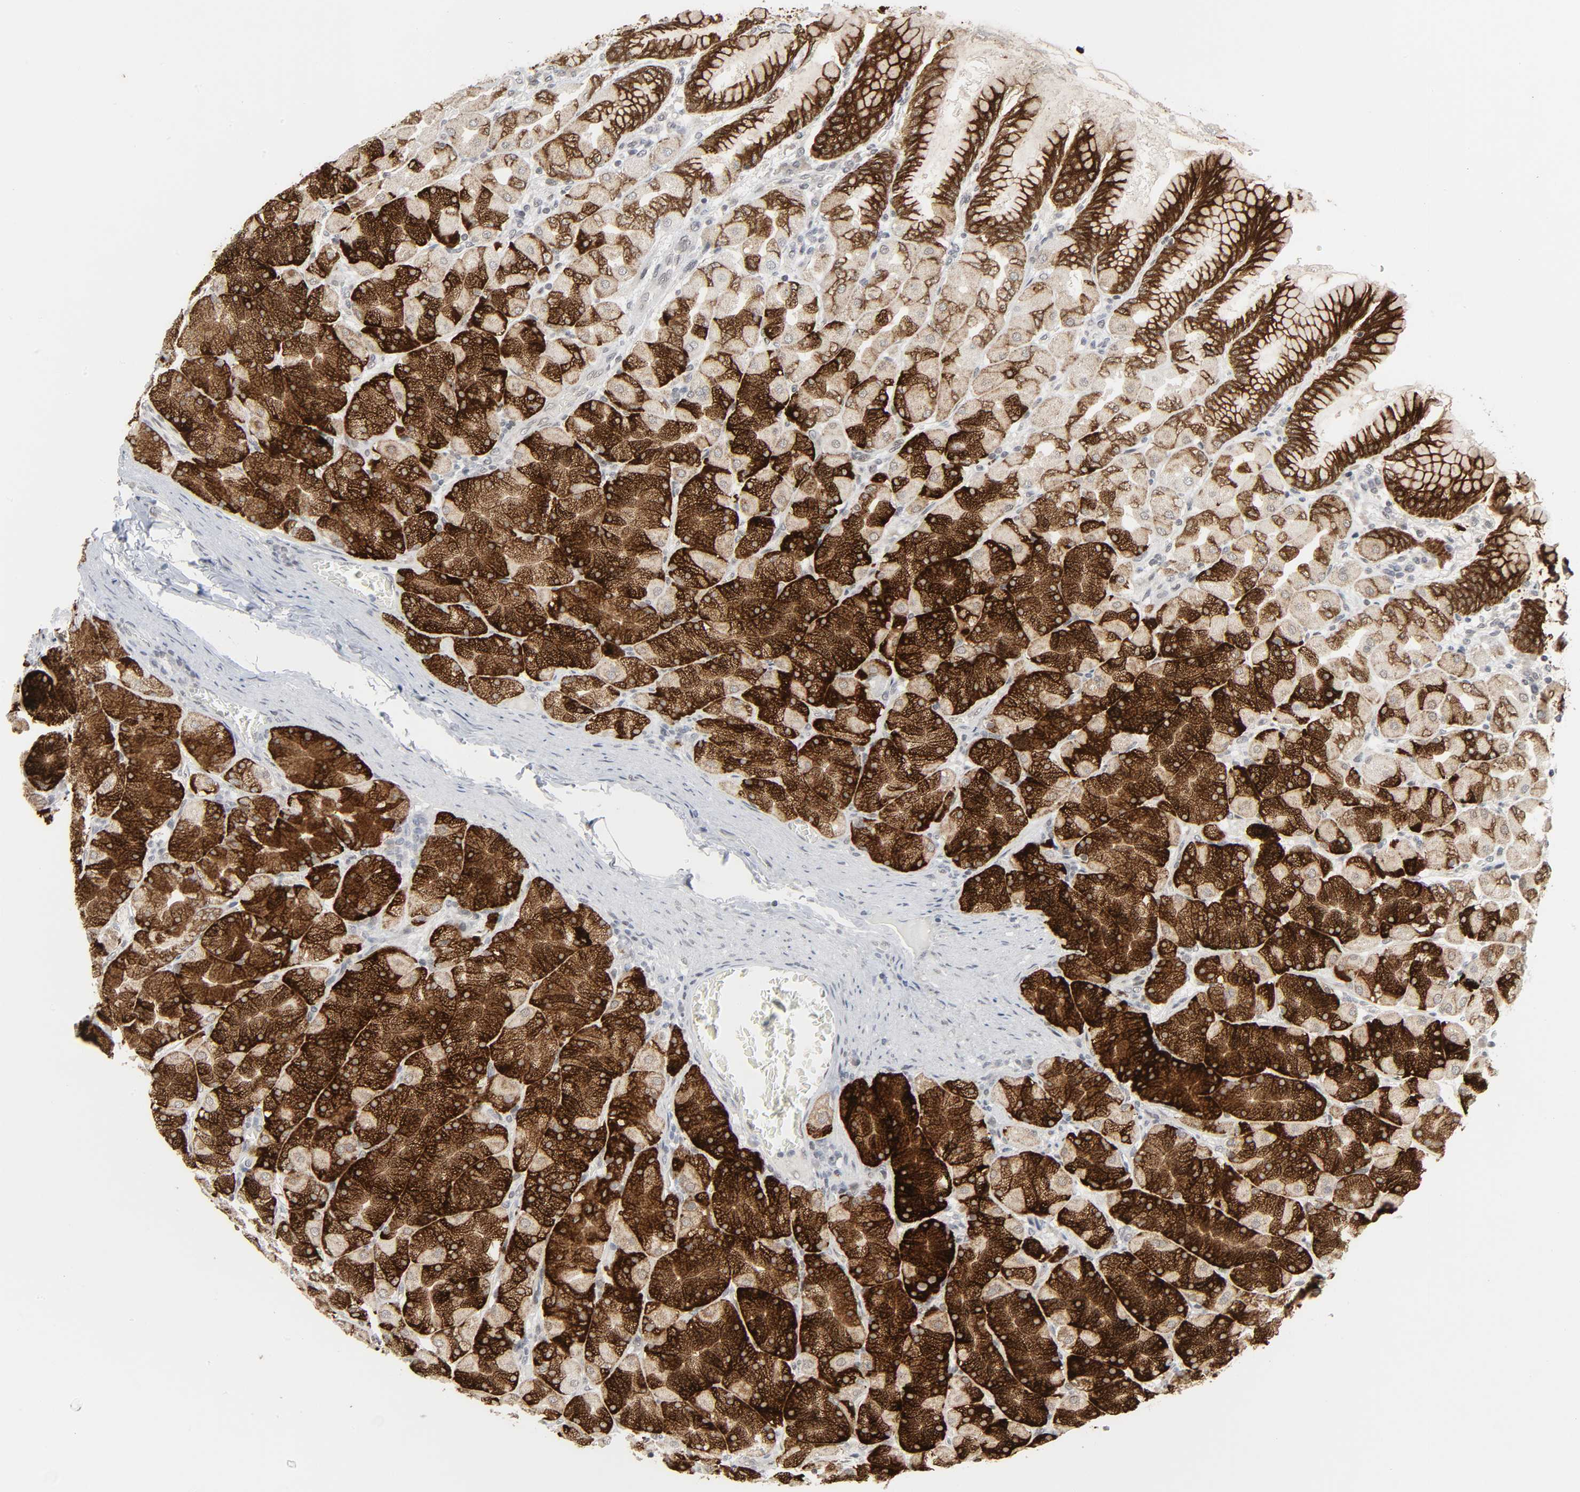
{"staining": {"intensity": "strong", "quantity": "25%-75%", "location": "cytoplasmic/membranous"}, "tissue": "stomach", "cell_type": "Glandular cells", "image_type": "normal", "snomed": [{"axis": "morphology", "description": "Normal tissue, NOS"}, {"axis": "topography", "description": "Stomach, upper"}], "caption": "Immunohistochemical staining of normal human stomach exhibits strong cytoplasmic/membranous protein expression in approximately 25%-75% of glandular cells. (Stains: DAB in brown, nuclei in blue, Microscopy: brightfield microscopy at high magnification).", "gene": "MUC1", "patient": {"sex": "female", "age": 56}}